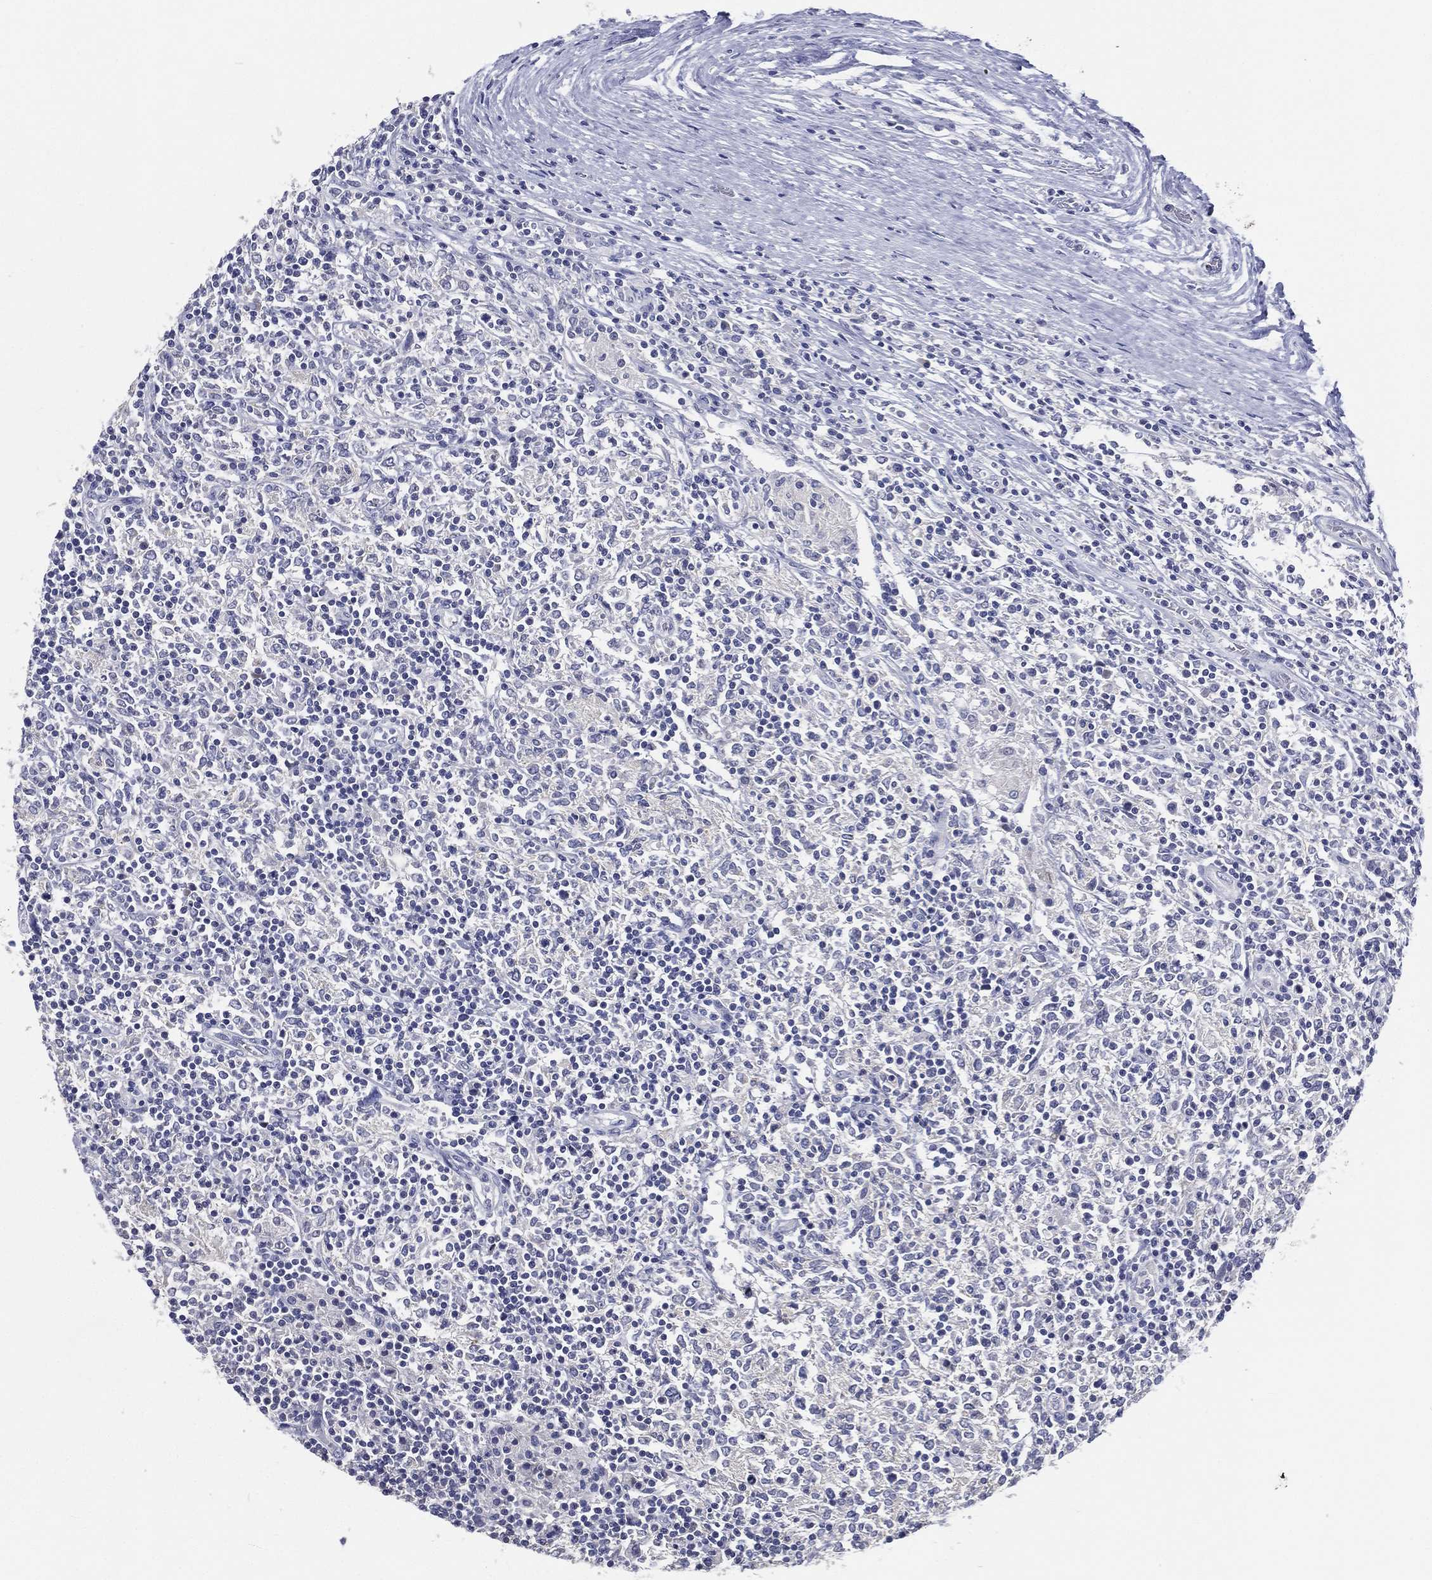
{"staining": {"intensity": "negative", "quantity": "none", "location": "none"}, "tissue": "lymphoma", "cell_type": "Tumor cells", "image_type": "cancer", "snomed": [{"axis": "morphology", "description": "Malignant lymphoma, non-Hodgkin's type, High grade"}, {"axis": "topography", "description": "Lymph node"}], "caption": "Micrograph shows no significant protein staining in tumor cells of malignant lymphoma, non-Hodgkin's type (high-grade).", "gene": "SLC13A4", "patient": {"sex": "female", "age": 84}}